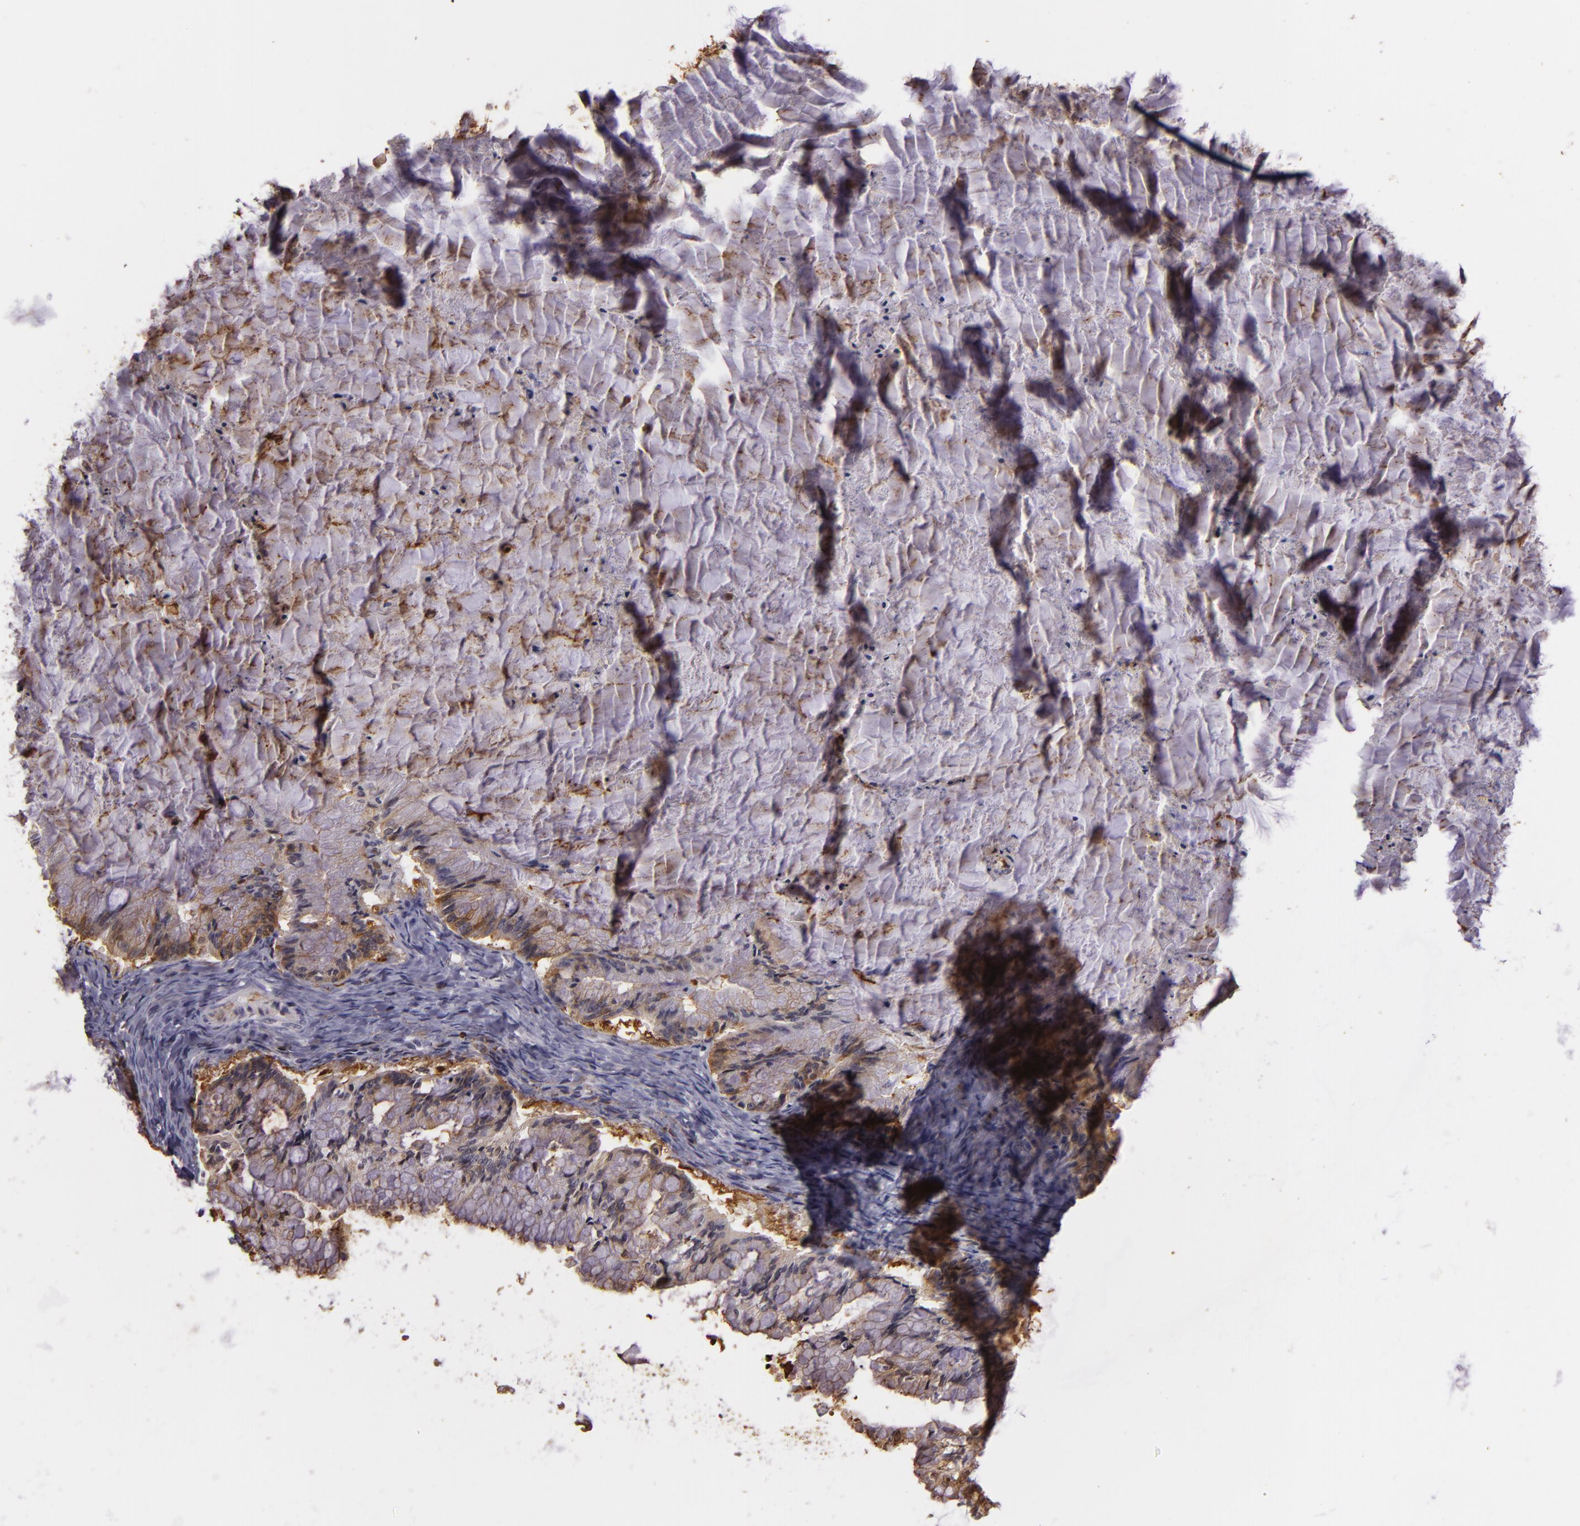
{"staining": {"intensity": "moderate", "quantity": ">75%", "location": "cytoplasmic/membranous"}, "tissue": "ovarian cancer", "cell_type": "Tumor cells", "image_type": "cancer", "snomed": [{"axis": "morphology", "description": "Cystadenocarcinoma, mucinous, NOS"}, {"axis": "topography", "description": "Ovary"}], "caption": "Ovarian cancer stained with a brown dye displays moderate cytoplasmic/membranous positive expression in approximately >75% of tumor cells.", "gene": "SLC9A3R1", "patient": {"sex": "female", "age": 57}}